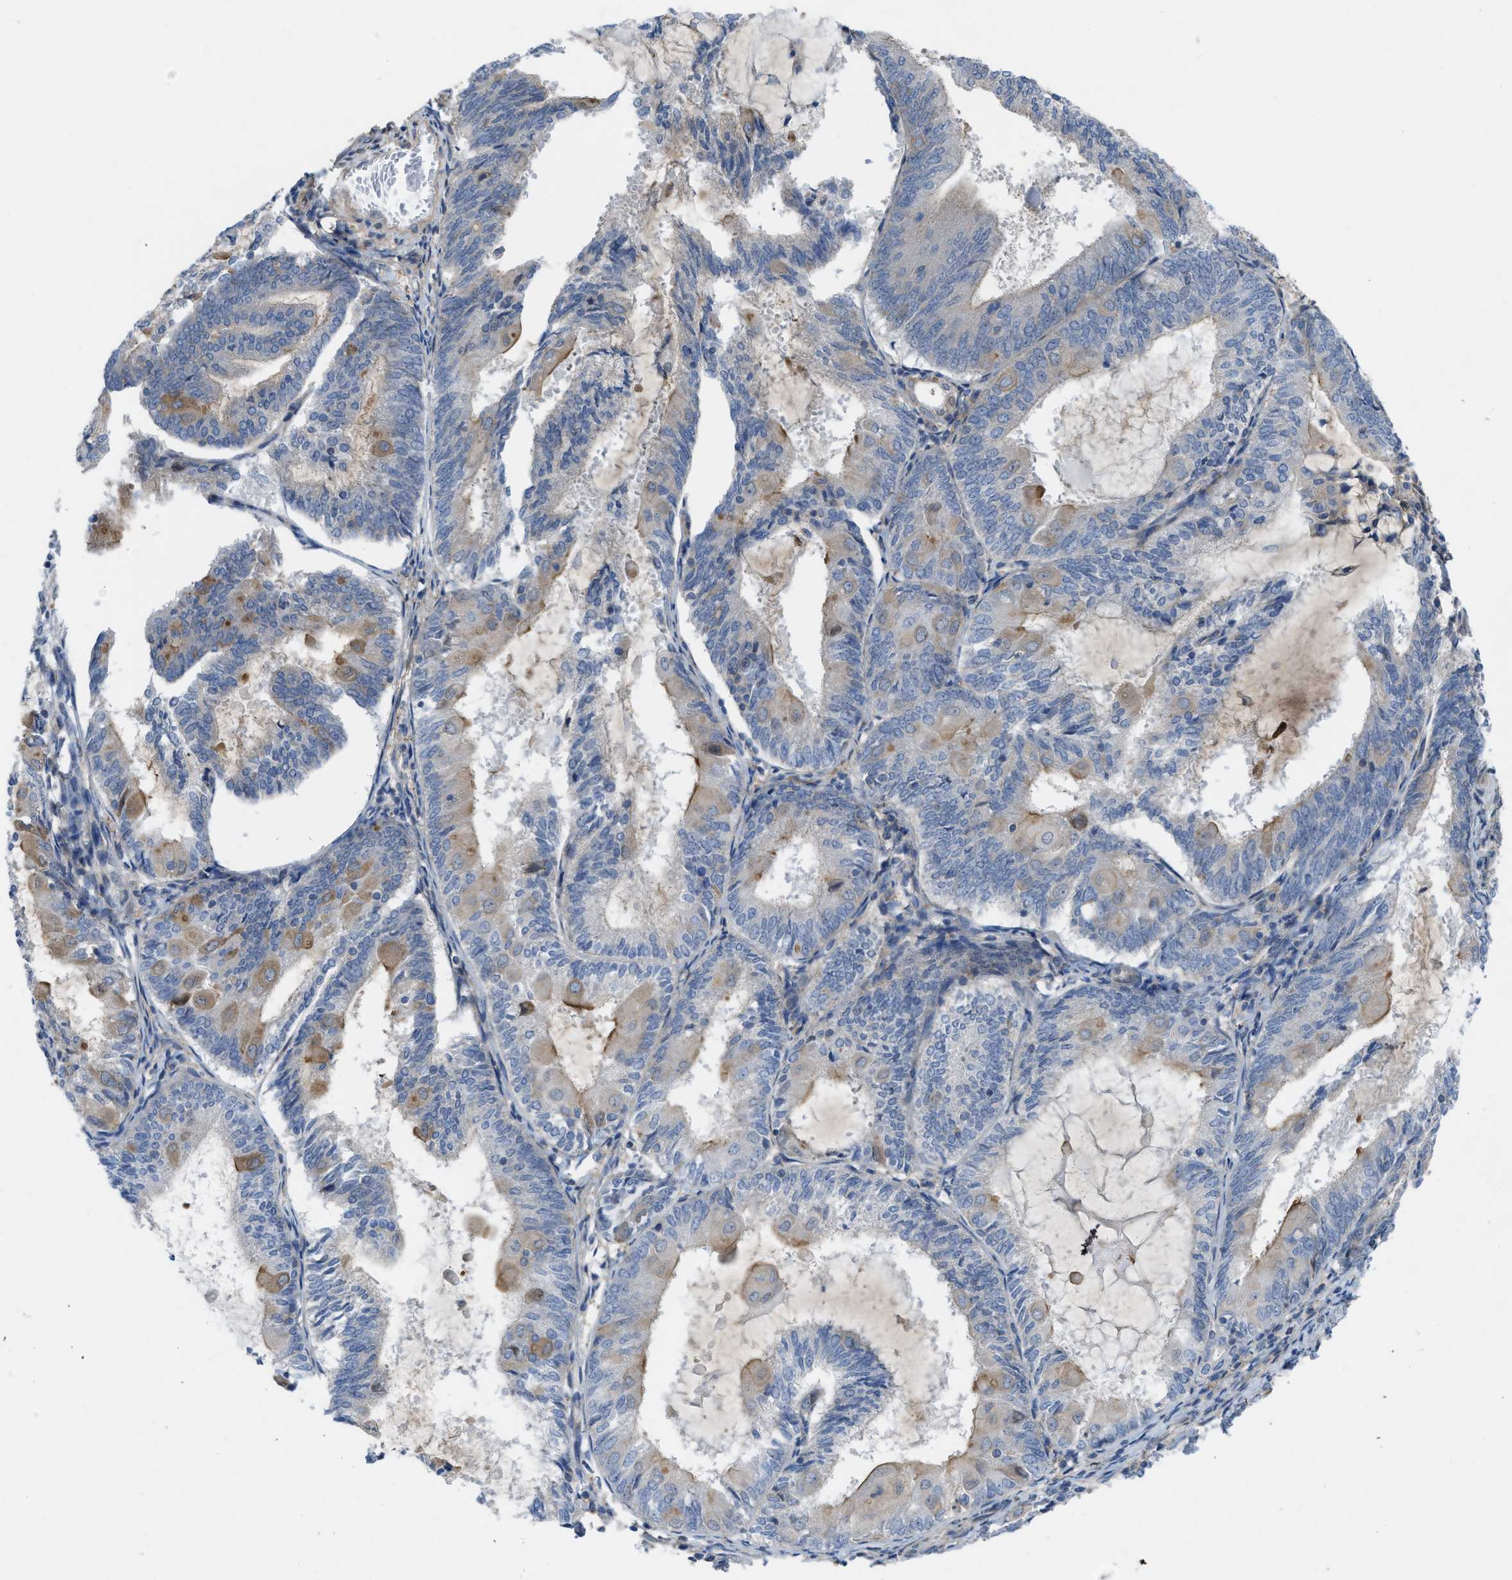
{"staining": {"intensity": "moderate", "quantity": "<25%", "location": "cytoplasmic/membranous"}, "tissue": "endometrial cancer", "cell_type": "Tumor cells", "image_type": "cancer", "snomed": [{"axis": "morphology", "description": "Adenocarcinoma, NOS"}, {"axis": "topography", "description": "Endometrium"}], "caption": "Tumor cells show low levels of moderate cytoplasmic/membranous staining in approximately <25% of cells in human endometrial cancer (adenocarcinoma). (DAB (3,3'-diaminobenzidine) IHC, brown staining for protein, blue staining for nuclei).", "gene": "MYO18A", "patient": {"sex": "female", "age": 81}}